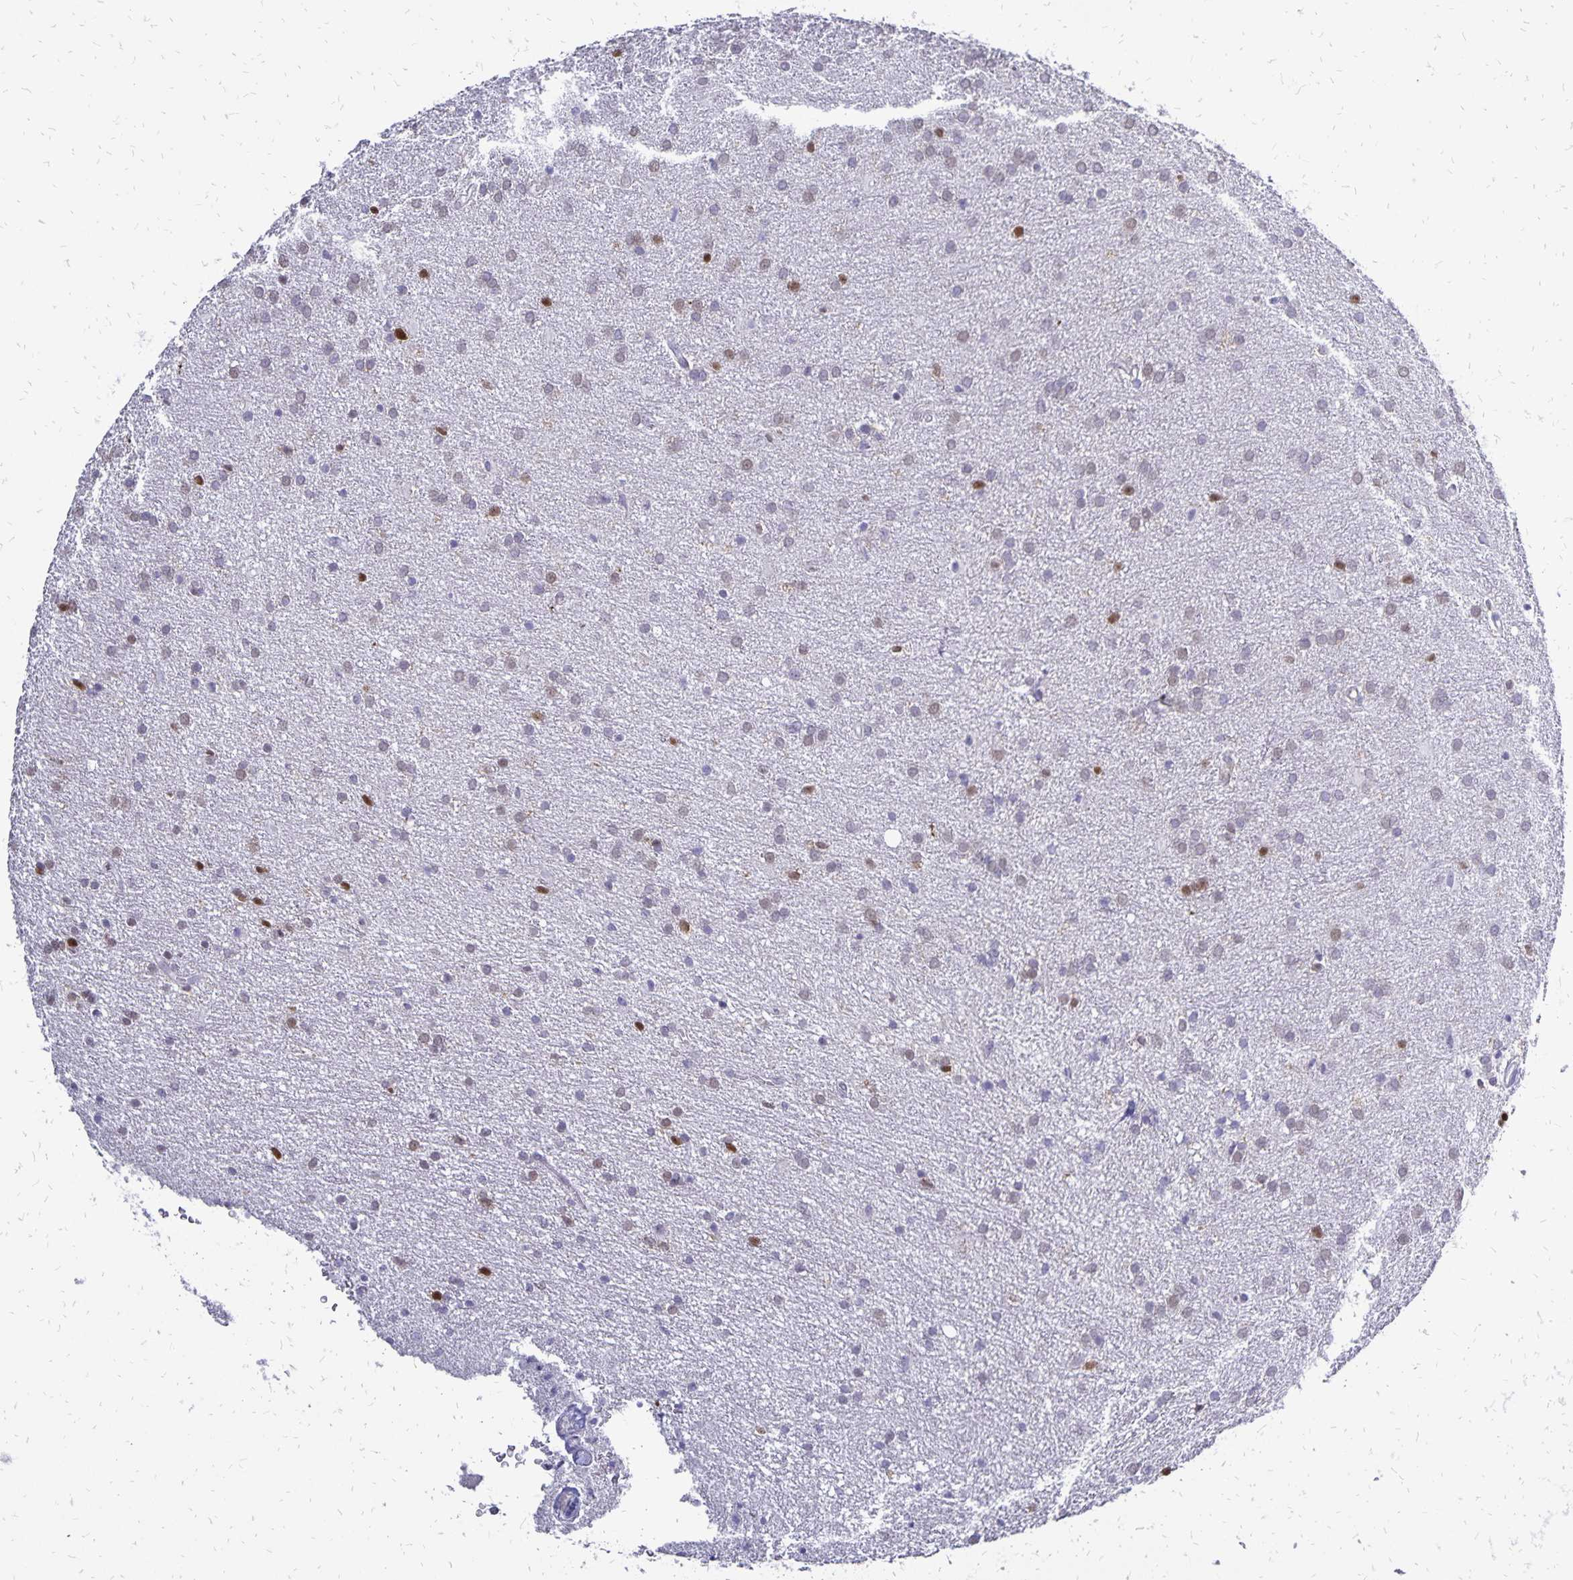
{"staining": {"intensity": "weak", "quantity": "<25%", "location": "nuclear"}, "tissue": "glioma", "cell_type": "Tumor cells", "image_type": "cancer", "snomed": [{"axis": "morphology", "description": "Glioma, malignant, Low grade"}, {"axis": "topography", "description": "Brain"}], "caption": "The photomicrograph displays no significant staining in tumor cells of glioma.", "gene": "DCK", "patient": {"sex": "female", "age": 32}}